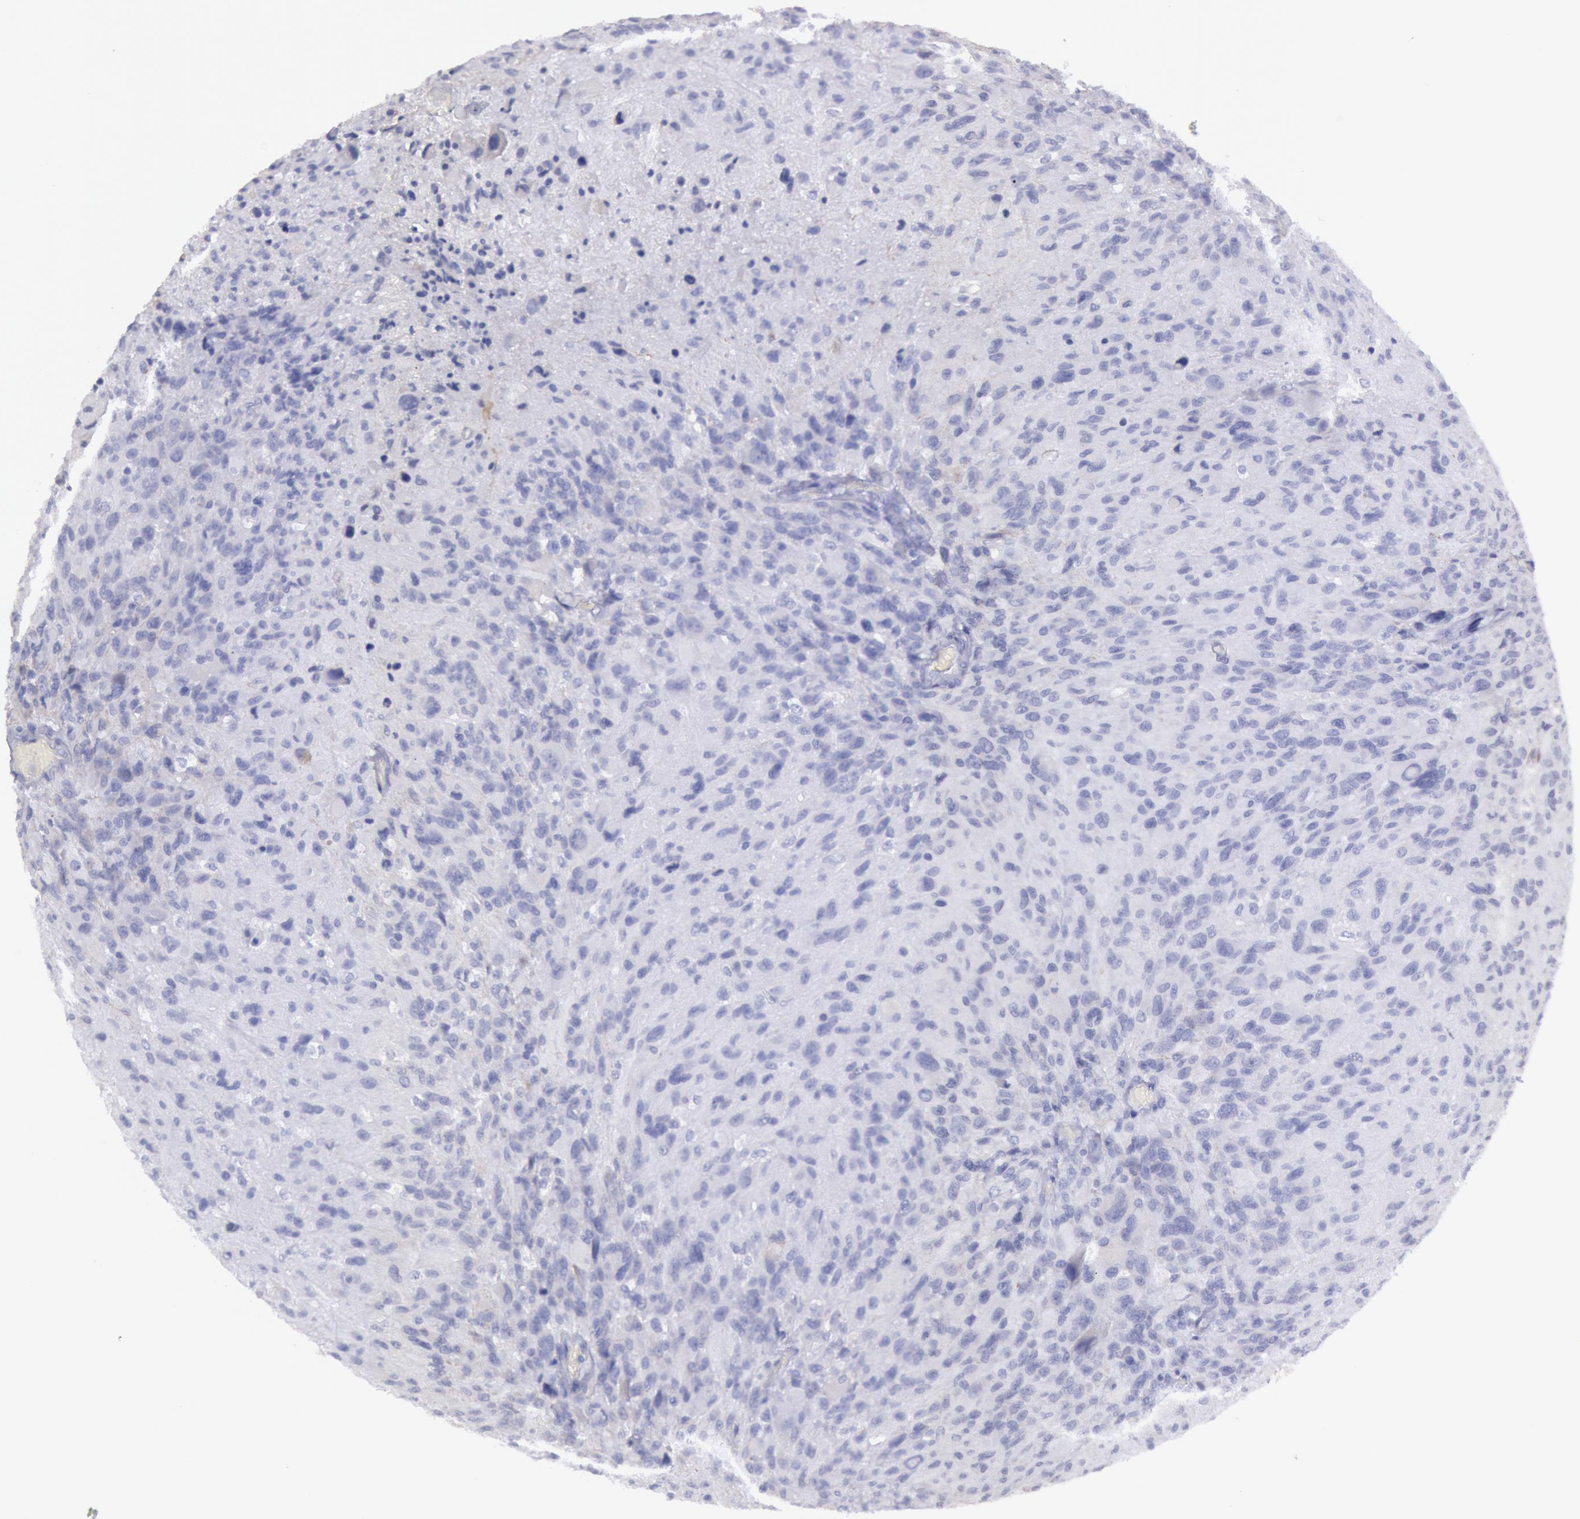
{"staining": {"intensity": "negative", "quantity": "none", "location": "none"}, "tissue": "glioma", "cell_type": "Tumor cells", "image_type": "cancer", "snomed": [{"axis": "morphology", "description": "Glioma, malignant, High grade"}, {"axis": "topography", "description": "Brain"}], "caption": "Tumor cells show no significant expression in glioma.", "gene": "MYH7", "patient": {"sex": "male", "age": 69}}